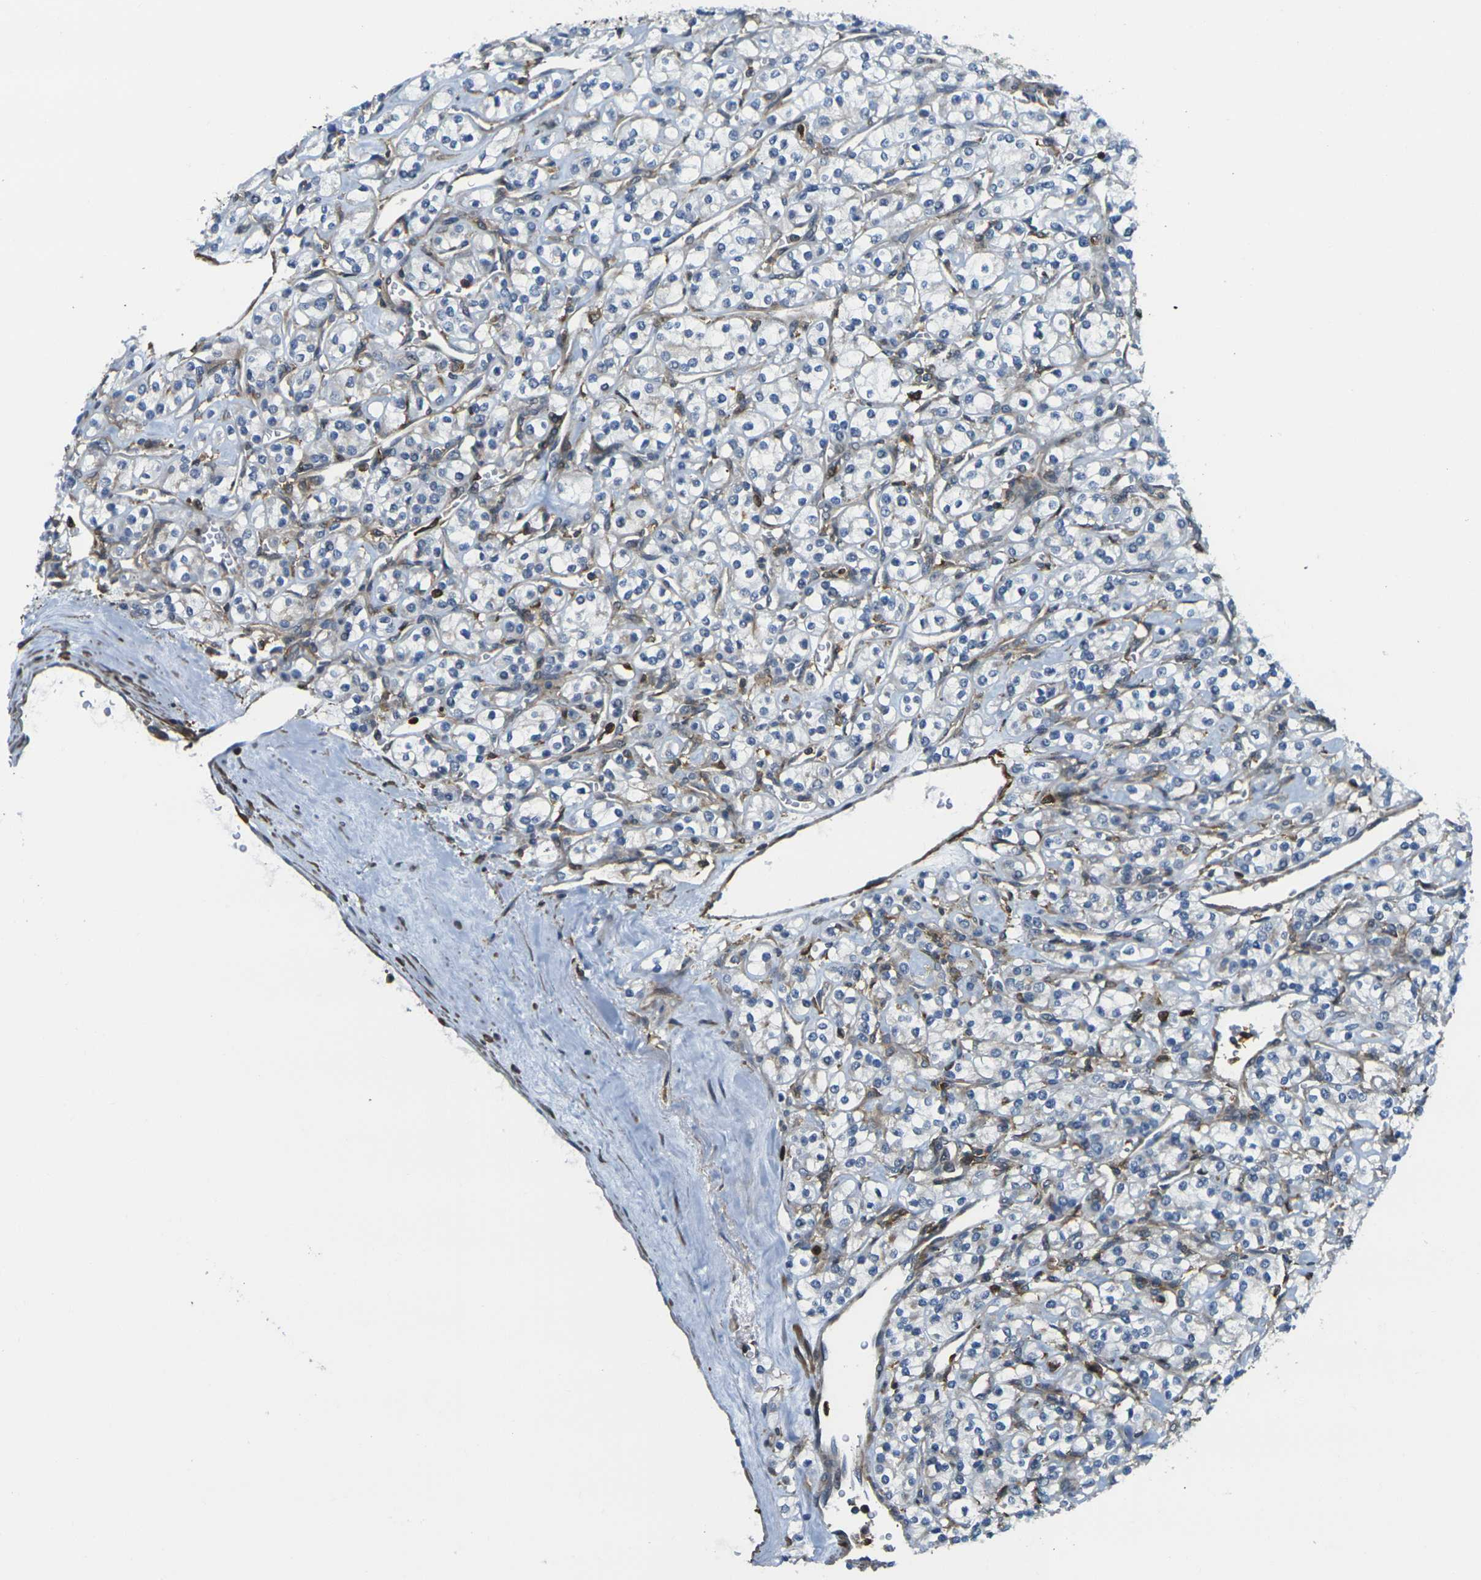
{"staining": {"intensity": "negative", "quantity": "none", "location": "none"}, "tissue": "renal cancer", "cell_type": "Tumor cells", "image_type": "cancer", "snomed": [{"axis": "morphology", "description": "Adenocarcinoma, NOS"}, {"axis": "topography", "description": "Kidney"}], "caption": "Immunohistochemical staining of human adenocarcinoma (renal) exhibits no significant expression in tumor cells. (DAB immunohistochemistry with hematoxylin counter stain).", "gene": "LASP1", "patient": {"sex": "male", "age": 77}}